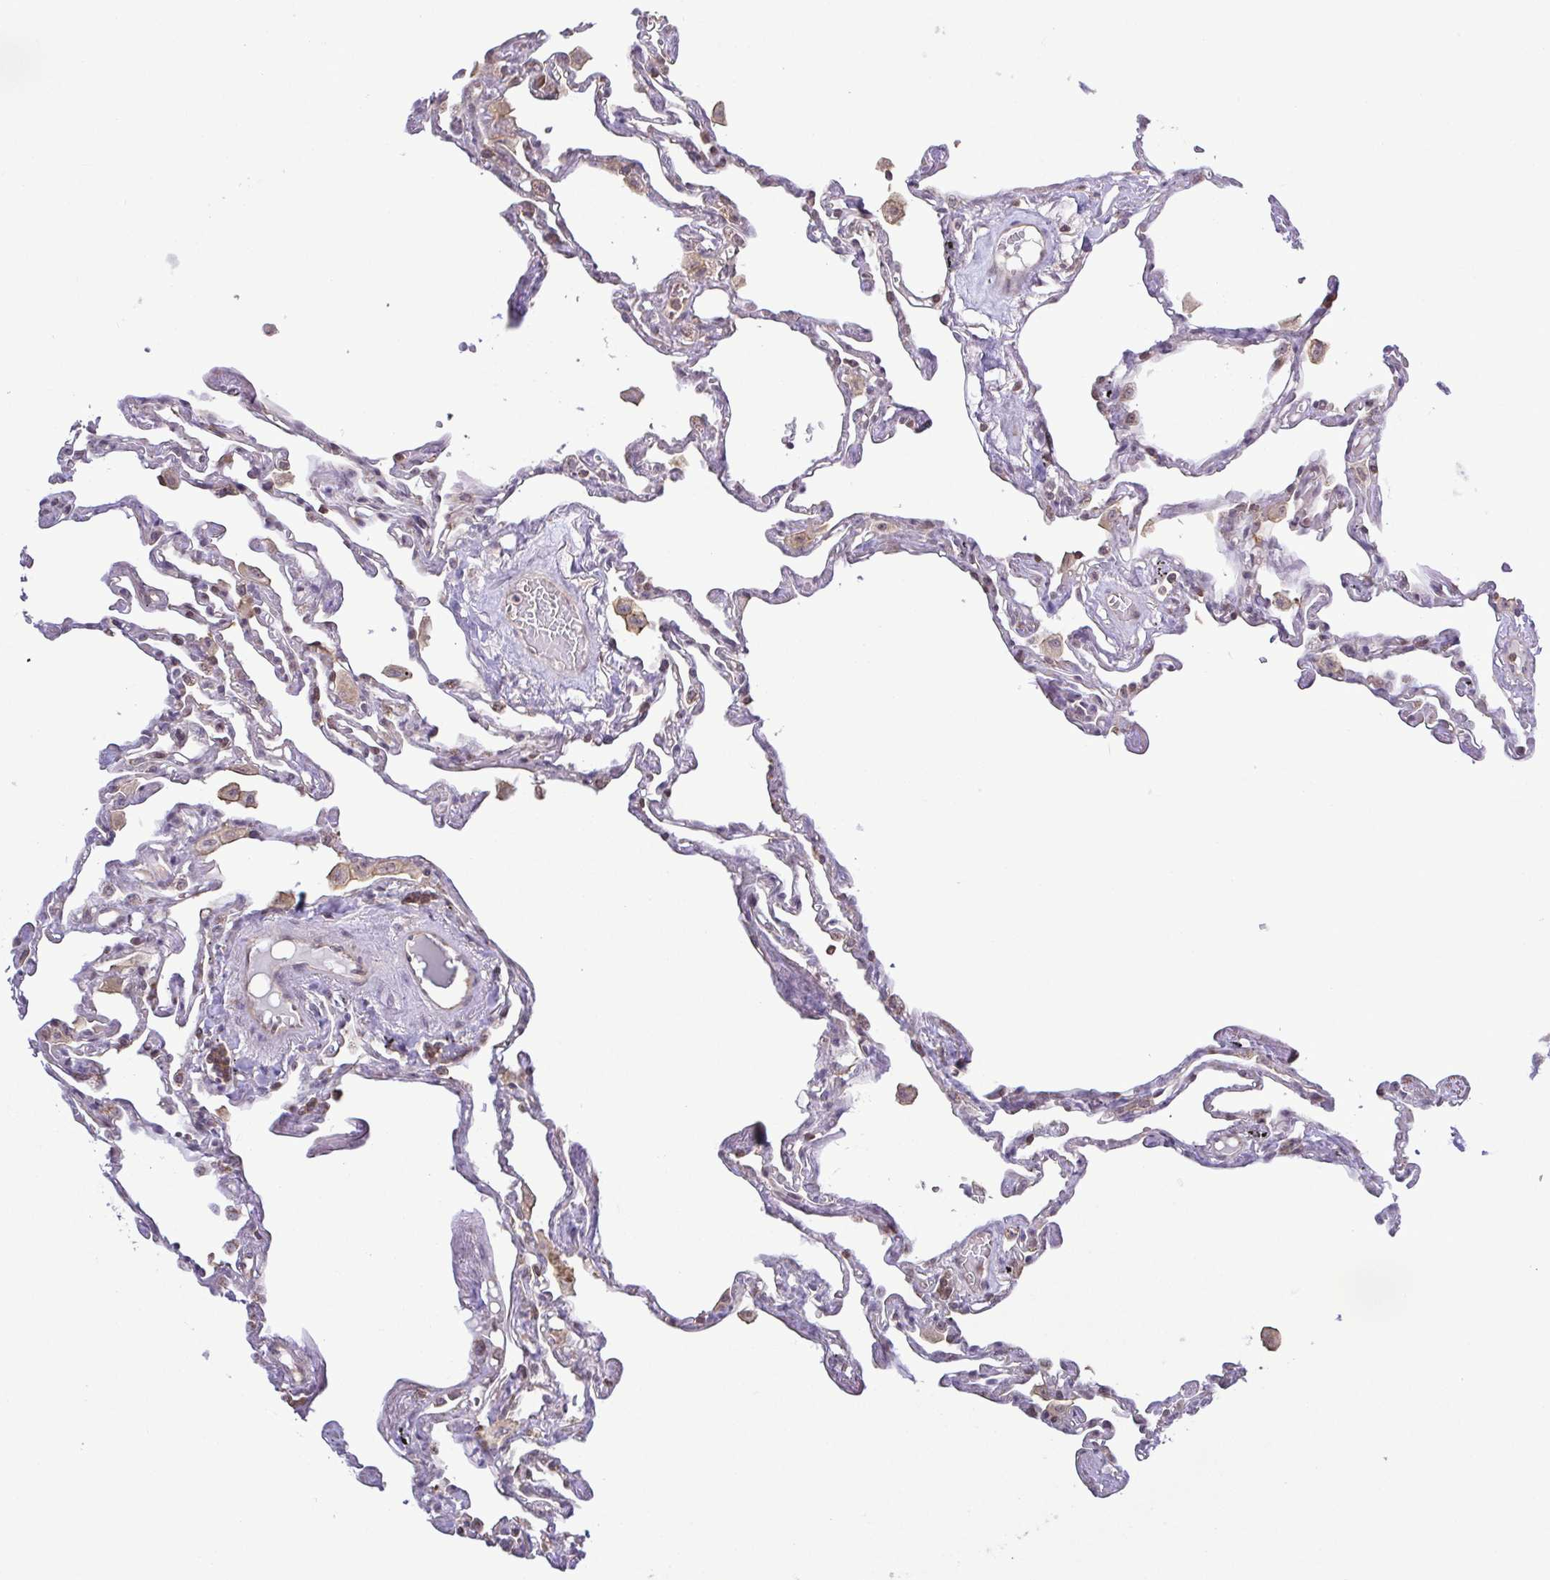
{"staining": {"intensity": "weak", "quantity": "25%-75%", "location": "cytoplasmic/membranous,nuclear"}, "tissue": "lung", "cell_type": "Alveolar cells", "image_type": "normal", "snomed": [{"axis": "morphology", "description": "Normal tissue, NOS"}, {"axis": "topography", "description": "Lung"}], "caption": "IHC of normal human lung displays low levels of weak cytoplasmic/membranous,nuclear positivity in about 25%-75% of alveolar cells.", "gene": "RSL24D1", "patient": {"sex": "female", "age": 67}}